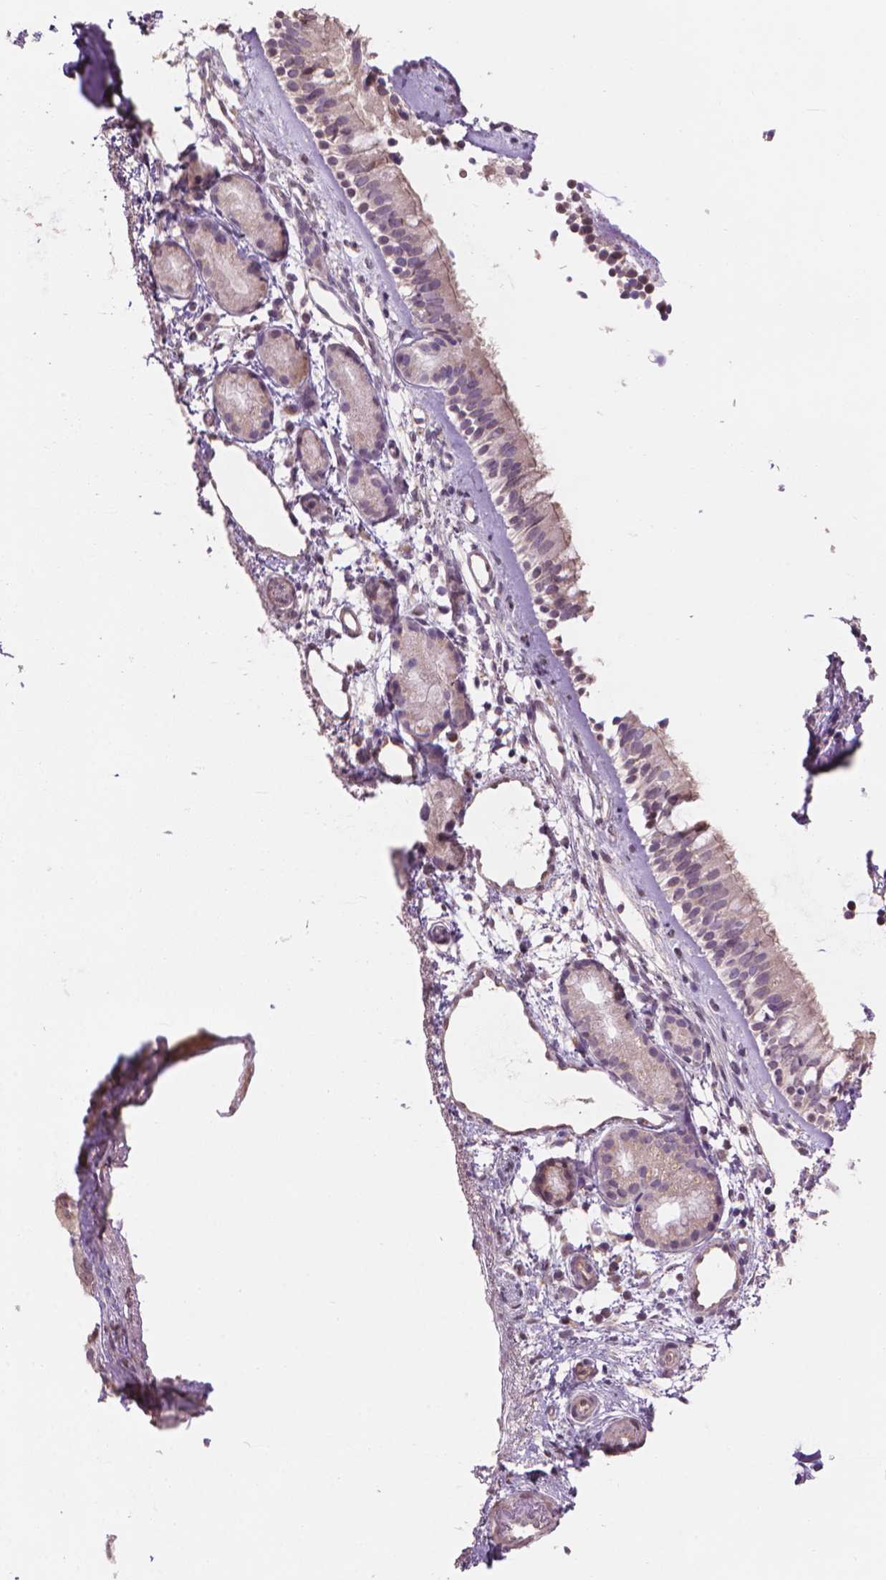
{"staining": {"intensity": "weak", "quantity": "<25%", "location": "cytoplasmic/membranous,nuclear"}, "tissue": "nasopharynx", "cell_type": "Respiratory epithelial cells", "image_type": "normal", "snomed": [{"axis": "morphology", "description": "Normal tissue, NOS"}, {"axis": "topography", "description": "Nasopharynx"}], "caption": "High magnification brightfield microscopy of normal nasopharynx stained with DAB (brown) and counterstained with hematoxylin (blue): respiratory epithelial cells show no significant expression. (IHC, brightfield microscopy, high magnification).", "gene": "IFFO1", "patient": {"sex": "female", "age": 52}}